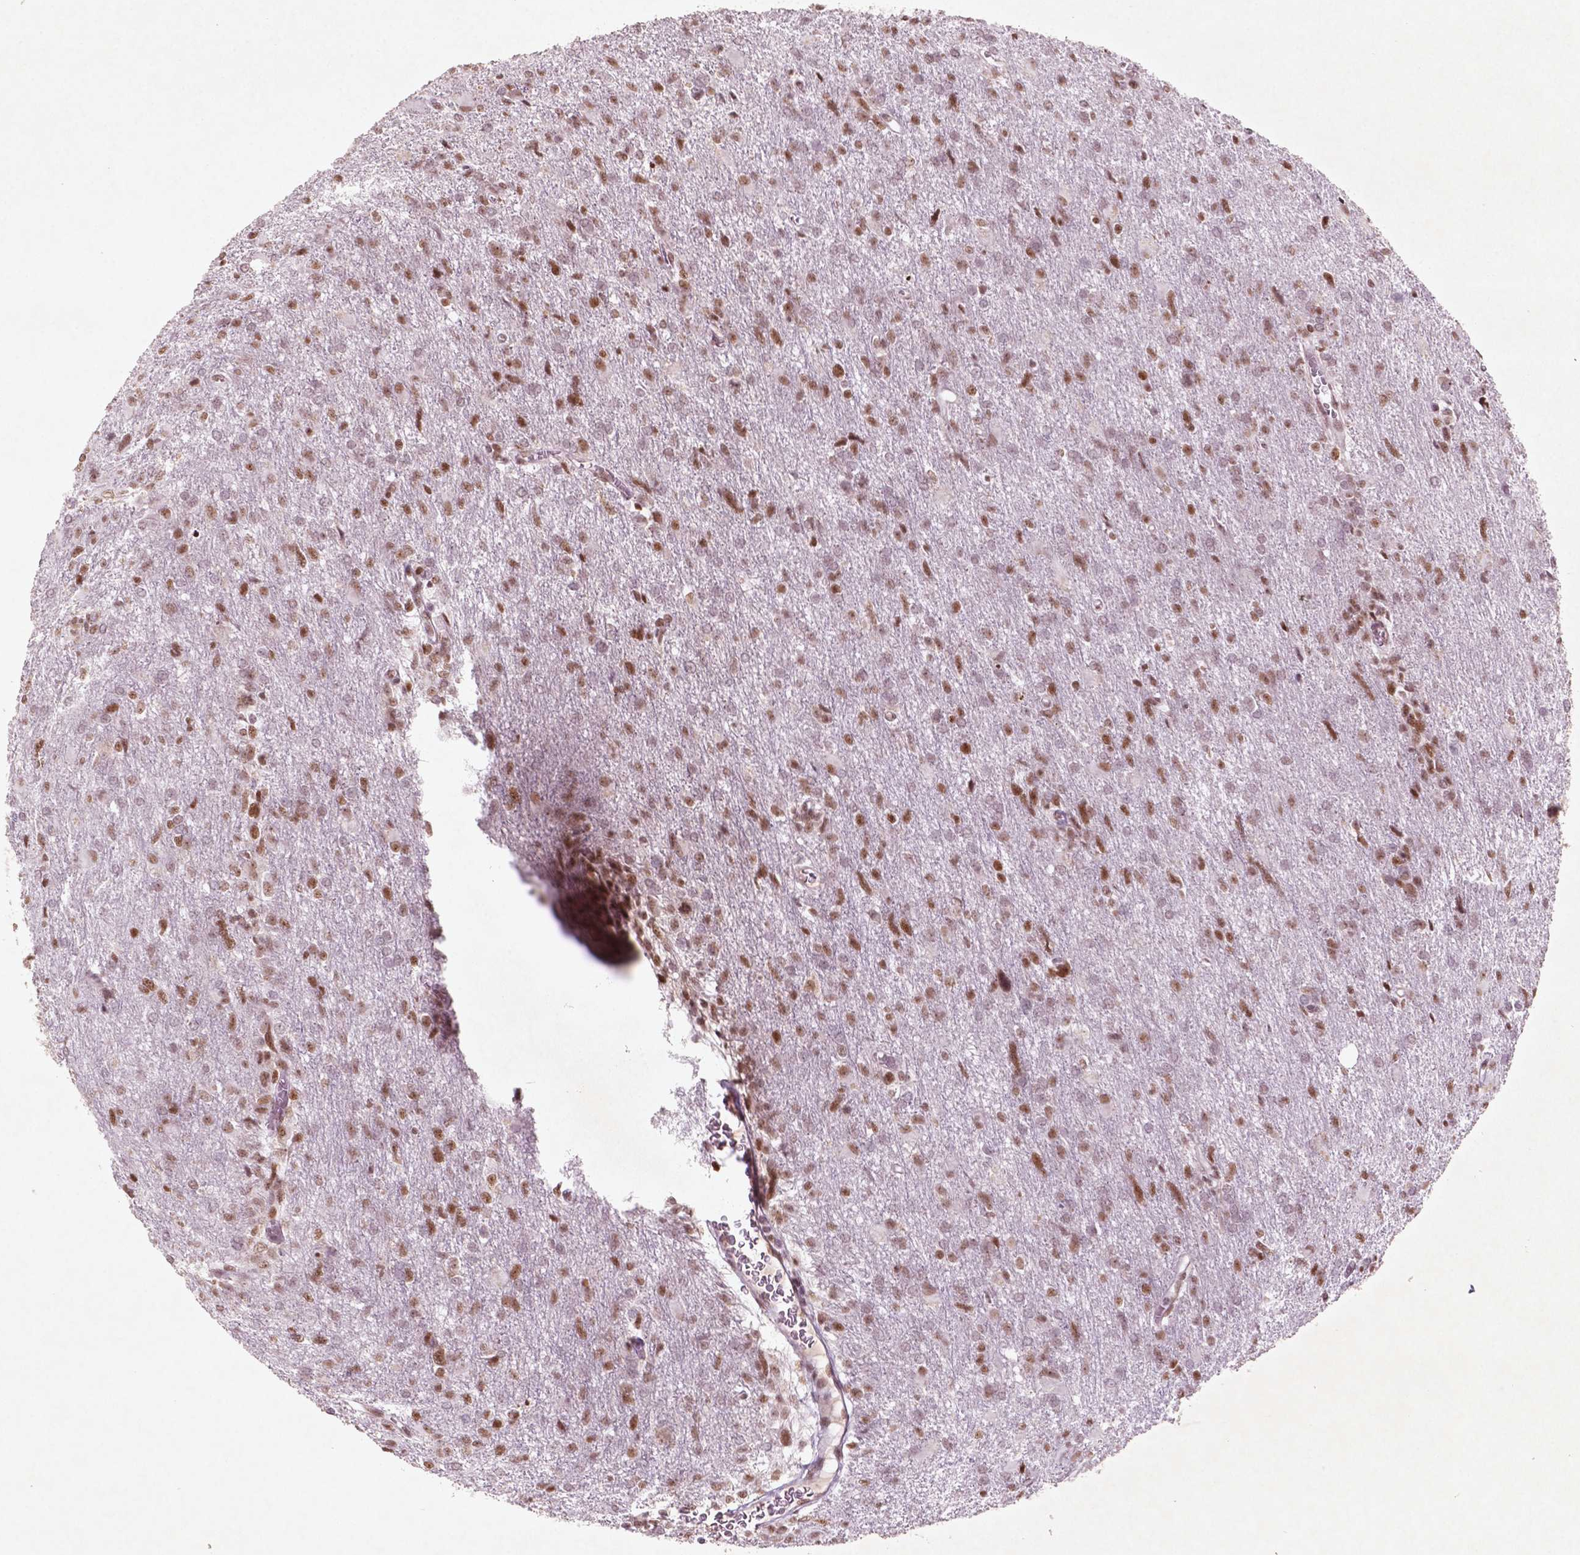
{"staining": {"intensity": "moderate", "quantity": ">75%", "location": "nuclear"}, "tissue": "glioma", "cell_type": "Tumor cells", "image_type": "cancer", "snomed": [{"axis": "morphology", "description": "Glioma, malignant, High grade"}, {"axis": "topography", "description": "Brain"}], "caption": "IHC photomicrograph of human glioma stained for a protein (brown), which displays medium levels of moderate nuclear staining in about >75% of tumor cells.", "gene": "HMG20B", "patient": {"sex": "male", "age": 68}}